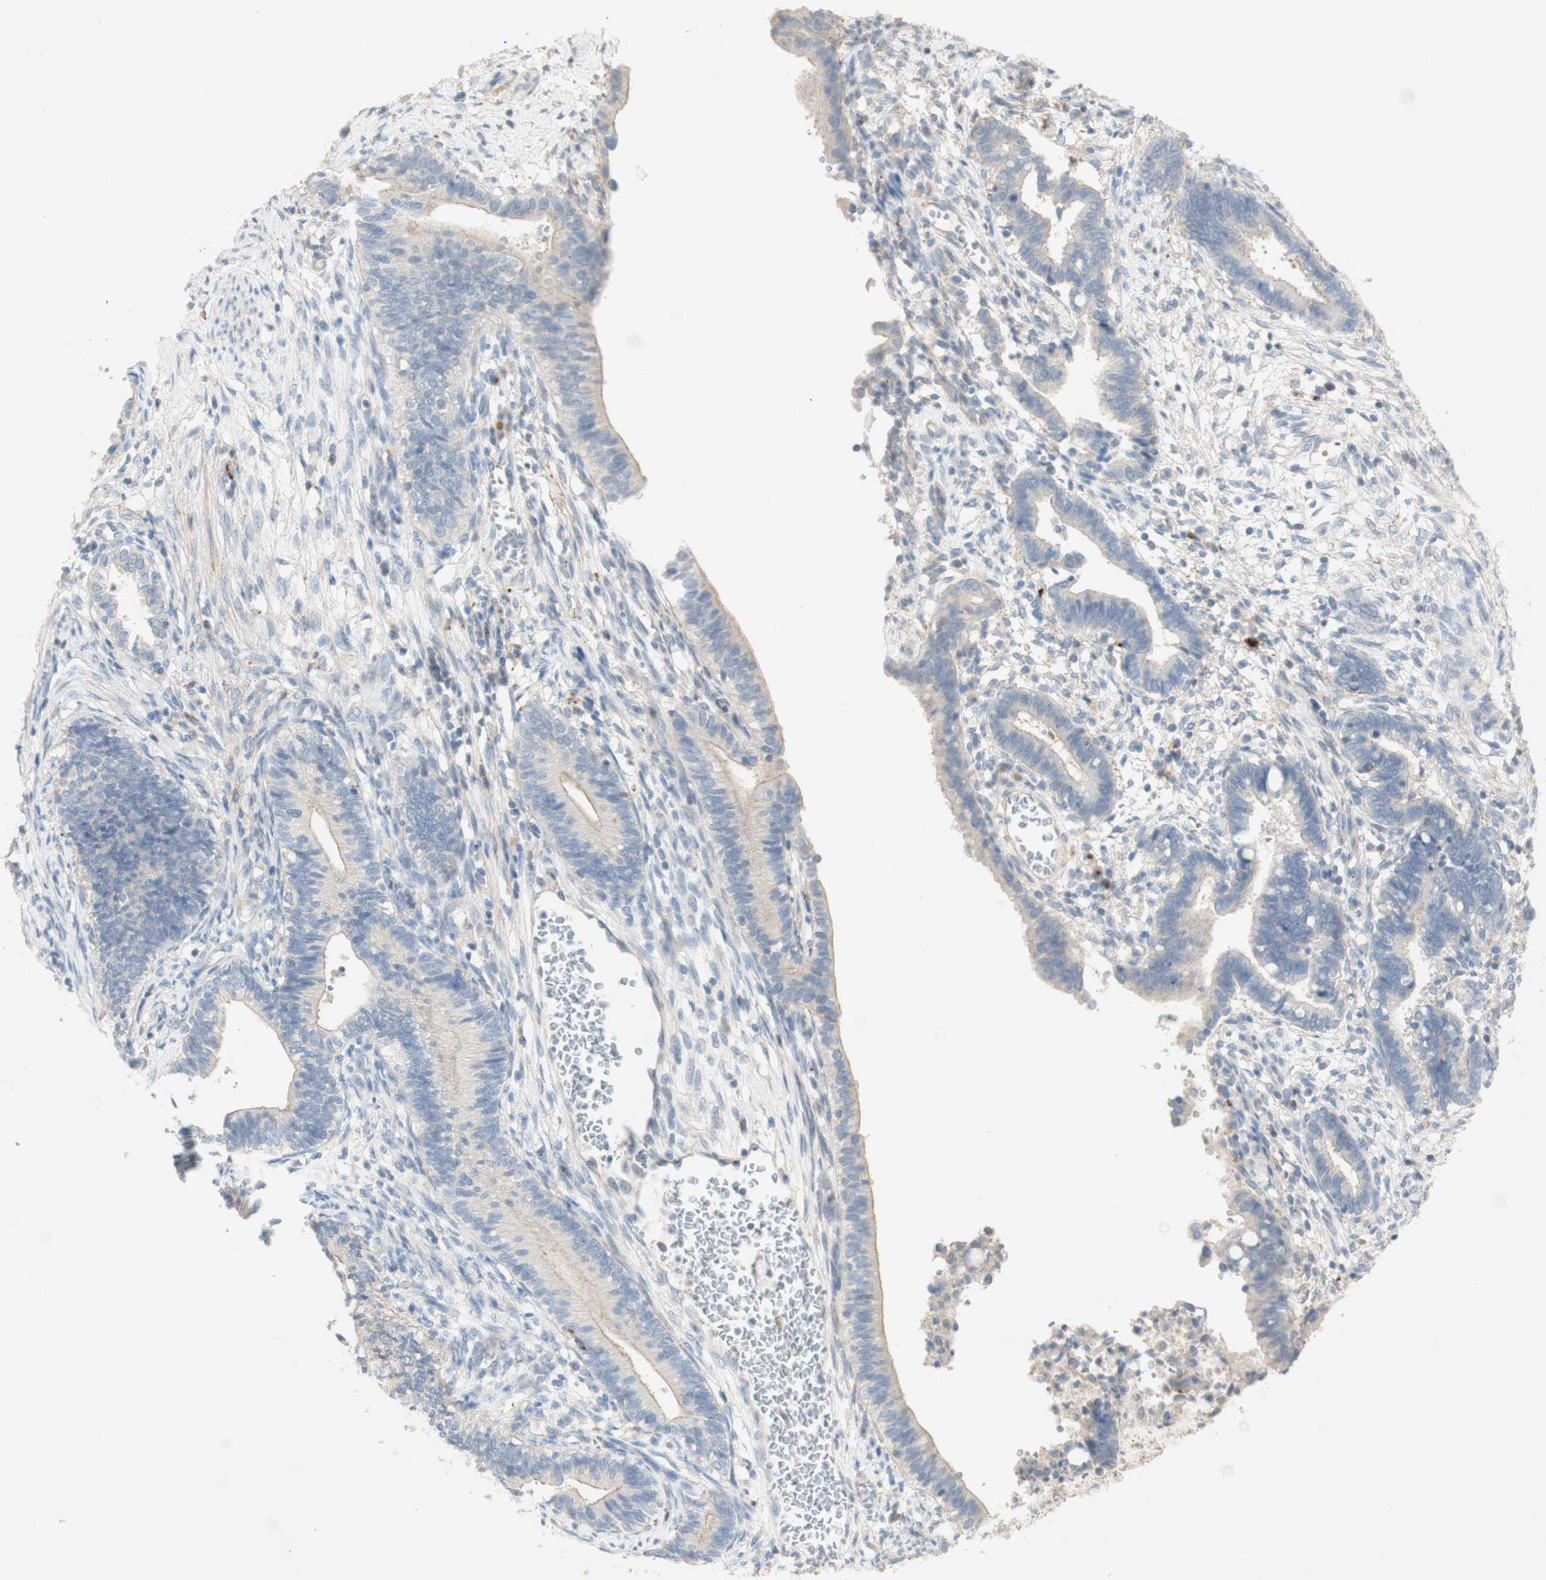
{"staining": {"intensity": "weak", "quantity": ">75%", "location": "cytoplasmic/membranous"}, "tissue": "cervical cancer", "cell_type": "Tumor cells", "image_type": "cancer", "snomed": [{"axis": "morphology", "description": "Adenocarcinoma, NOS"}, {"axis": "topography", "description": "Cervix"}], "caption": "DAB immunohistochemical staining of human cervical adenocarcinoma exhibits weak cytoplasmic/membranous protein staining in about >75% of tumor cells. The staining was performed using DAB, with brown indicating positive protein expression. Nuclei are stained blue with hematoxylin.", "gene": "MANEA", "patient": {"sex": "female", "age": 44}}